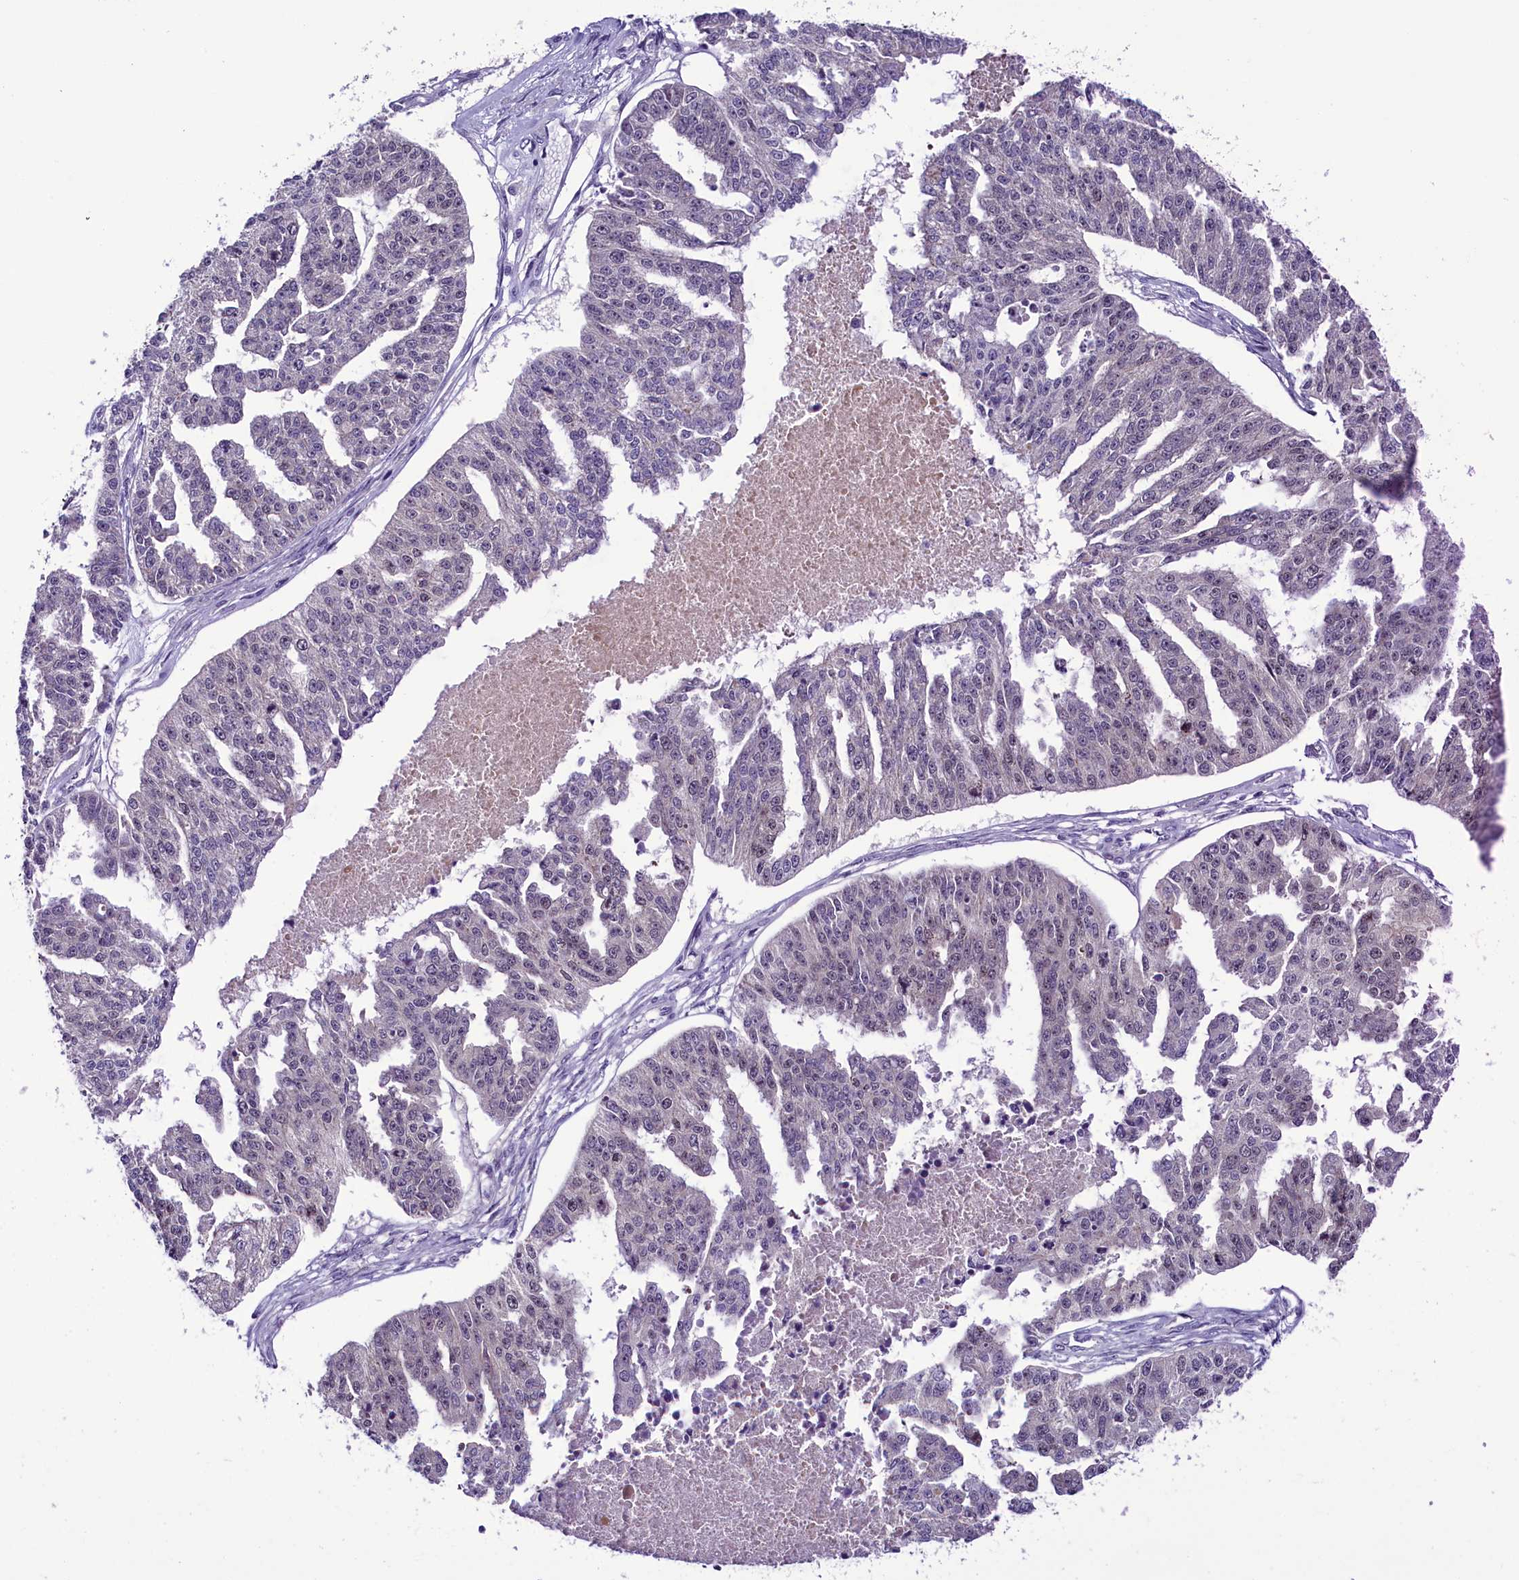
{"staining": {"intensity": "negative", "quantity": "none", "location": "none"}, "tissue": "ovarian cancer", "cell_type": "Tumor cells", "image_type": "cancer", "snomed": [{"axis": "morphology", "description": "Cystadenocarcinoma, serous, NOS"}, {"axis": "topography", "description": "Ovary"}], "caption": "Ovarian serous cystadenocarcinoma was stained to show a protein in brown. There is no significant expression in tumor cells. Brightfield microscopy of immunohistochemistry stained with DAB (brown) and hematoxylin (blue), captured at high magnification.", "gene": "CCDC106", "patient": {"sex": "female", "age": 58}}